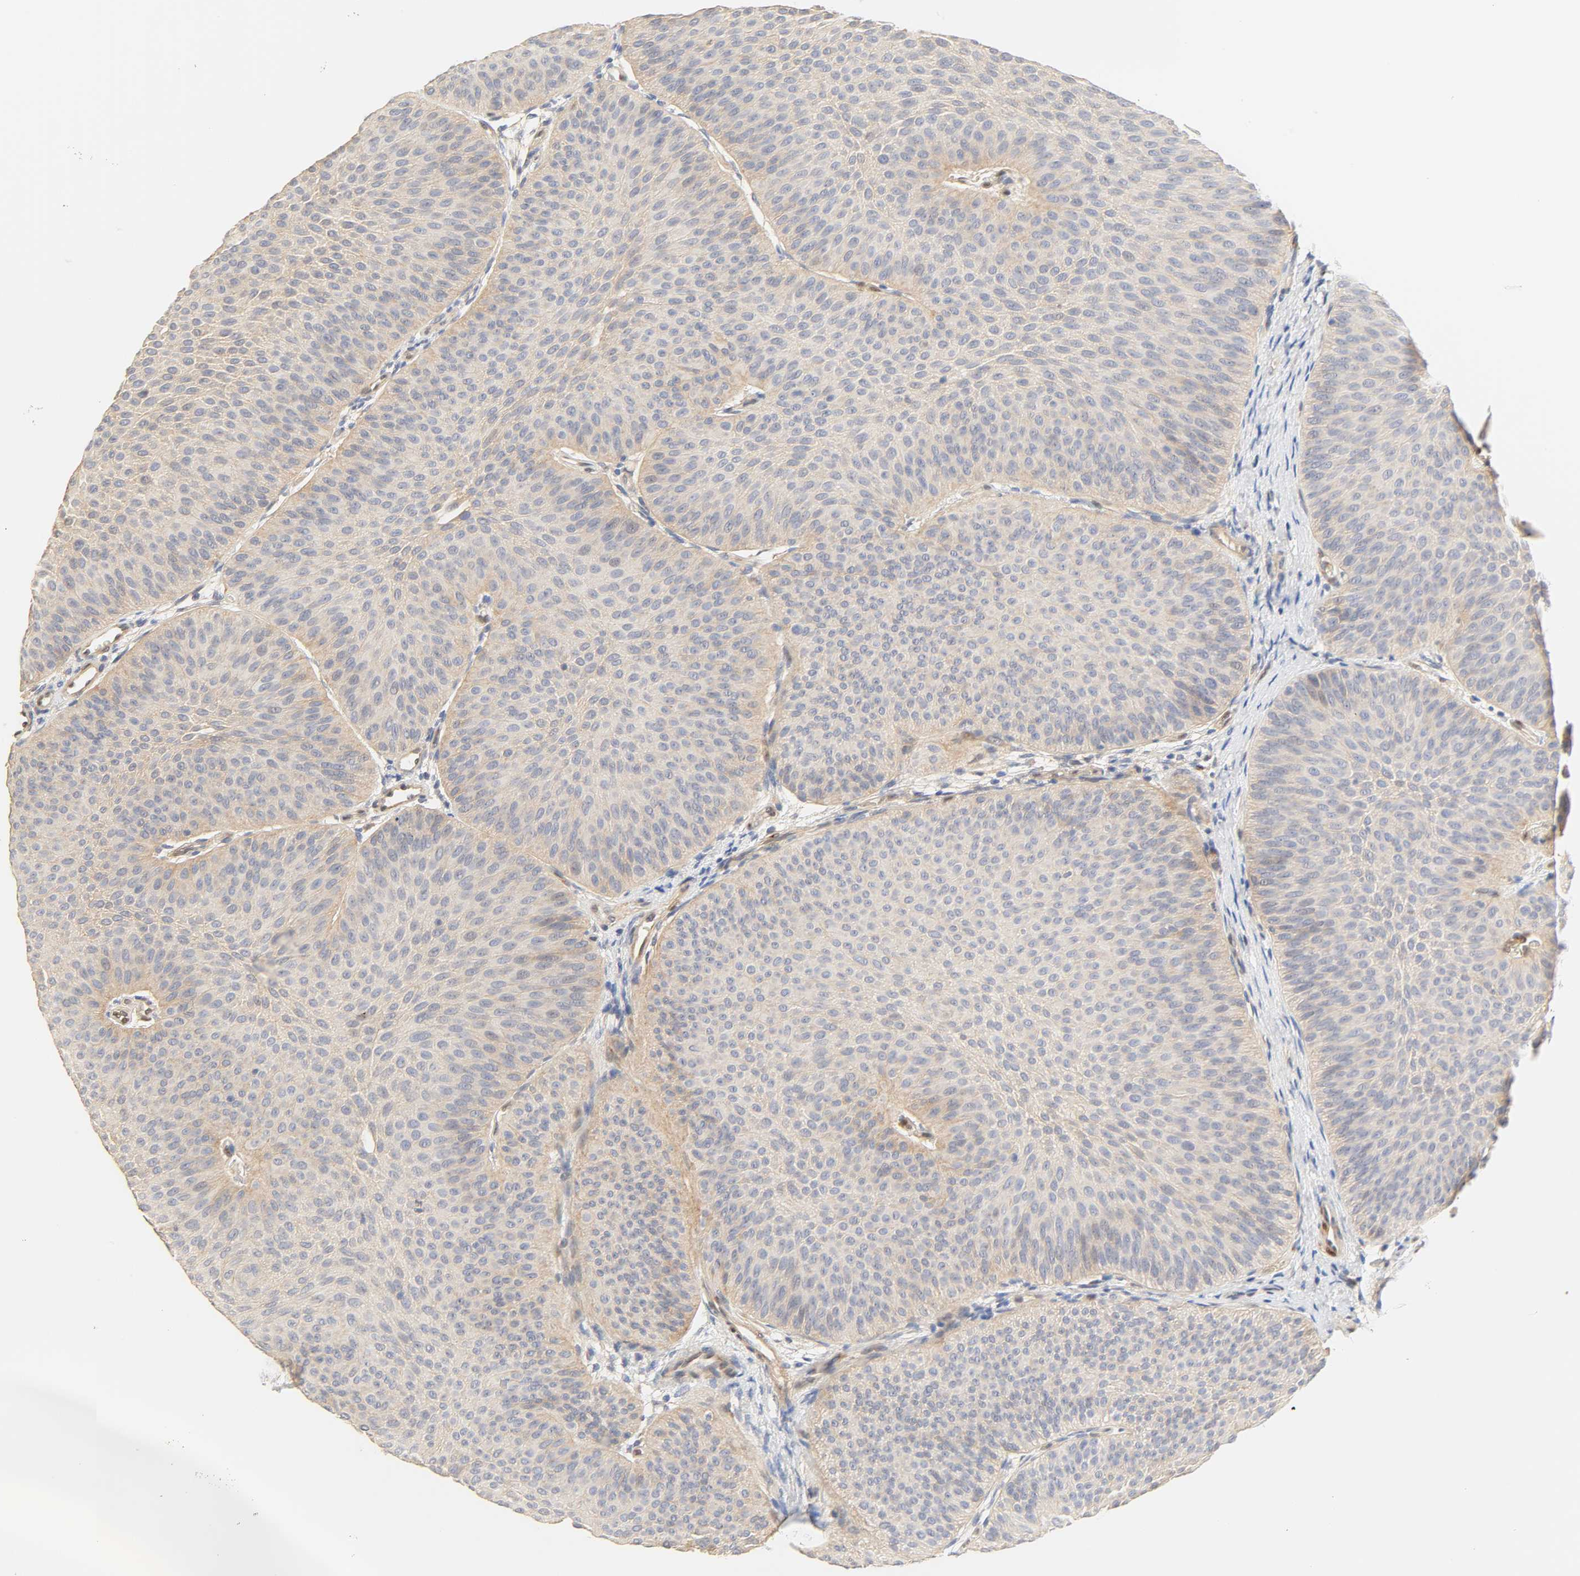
{"staining": {"intensity": "negative", "quantity": "none", "location": "none"}, "tissue": "urothelial cancer", "cell_type": "Tumor cells", "image_type": "cancer", "snomed": [{"axis": "morphology", "description": "Urothelial carcinoma, Low grade"}, {"axis": "topography", "description": "Urinary bladder"}], "caption": "An IHC histopathology image of urothelial carcinoma (low-grade) is shown. There is no staining in tumor cells of urothelial carcinoma (low-grade).", "gene": "BORCS8-MEF2B", "patient": {"sex": "female", "age": 60}}